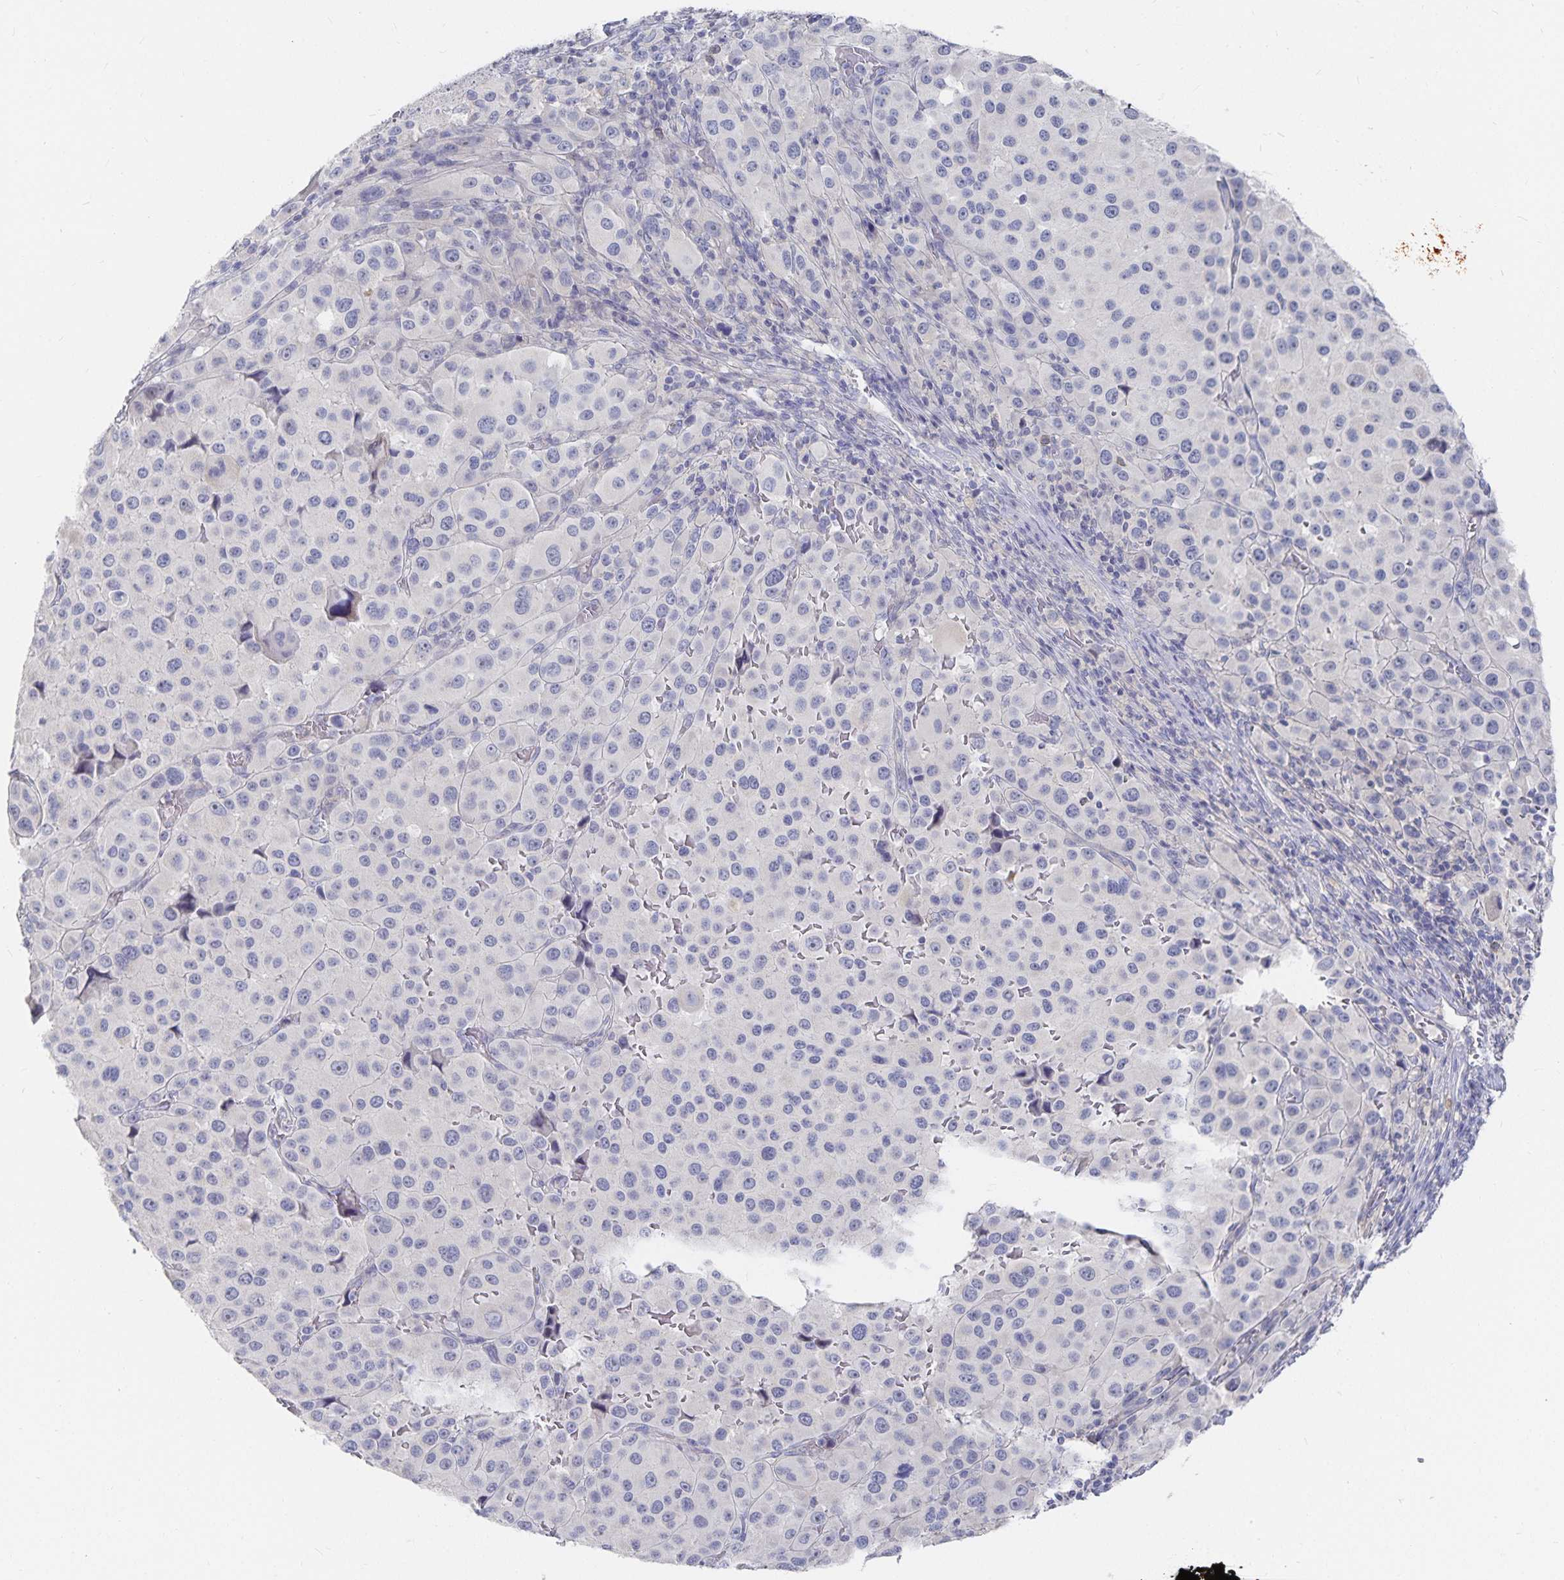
{"staining": {"intensity": "negative", "quantity": "none", "location": "none"}, "tissue": "melanoma", "cell_type": "Tumor cells", "image_type": "cancer", "snomed": [{"axis": "morphology", "description": "Malignant melanoma, Metastatic site"}, {"axis": "topography", "description": "Lymph node"}], "caption": "Malignant melanoma (metastatic site) stained for a protein using immunohistochemistry displays no expression tumor cells.", "gene": "DNAH9", "patient": {"sex": "female", "age": 65}}